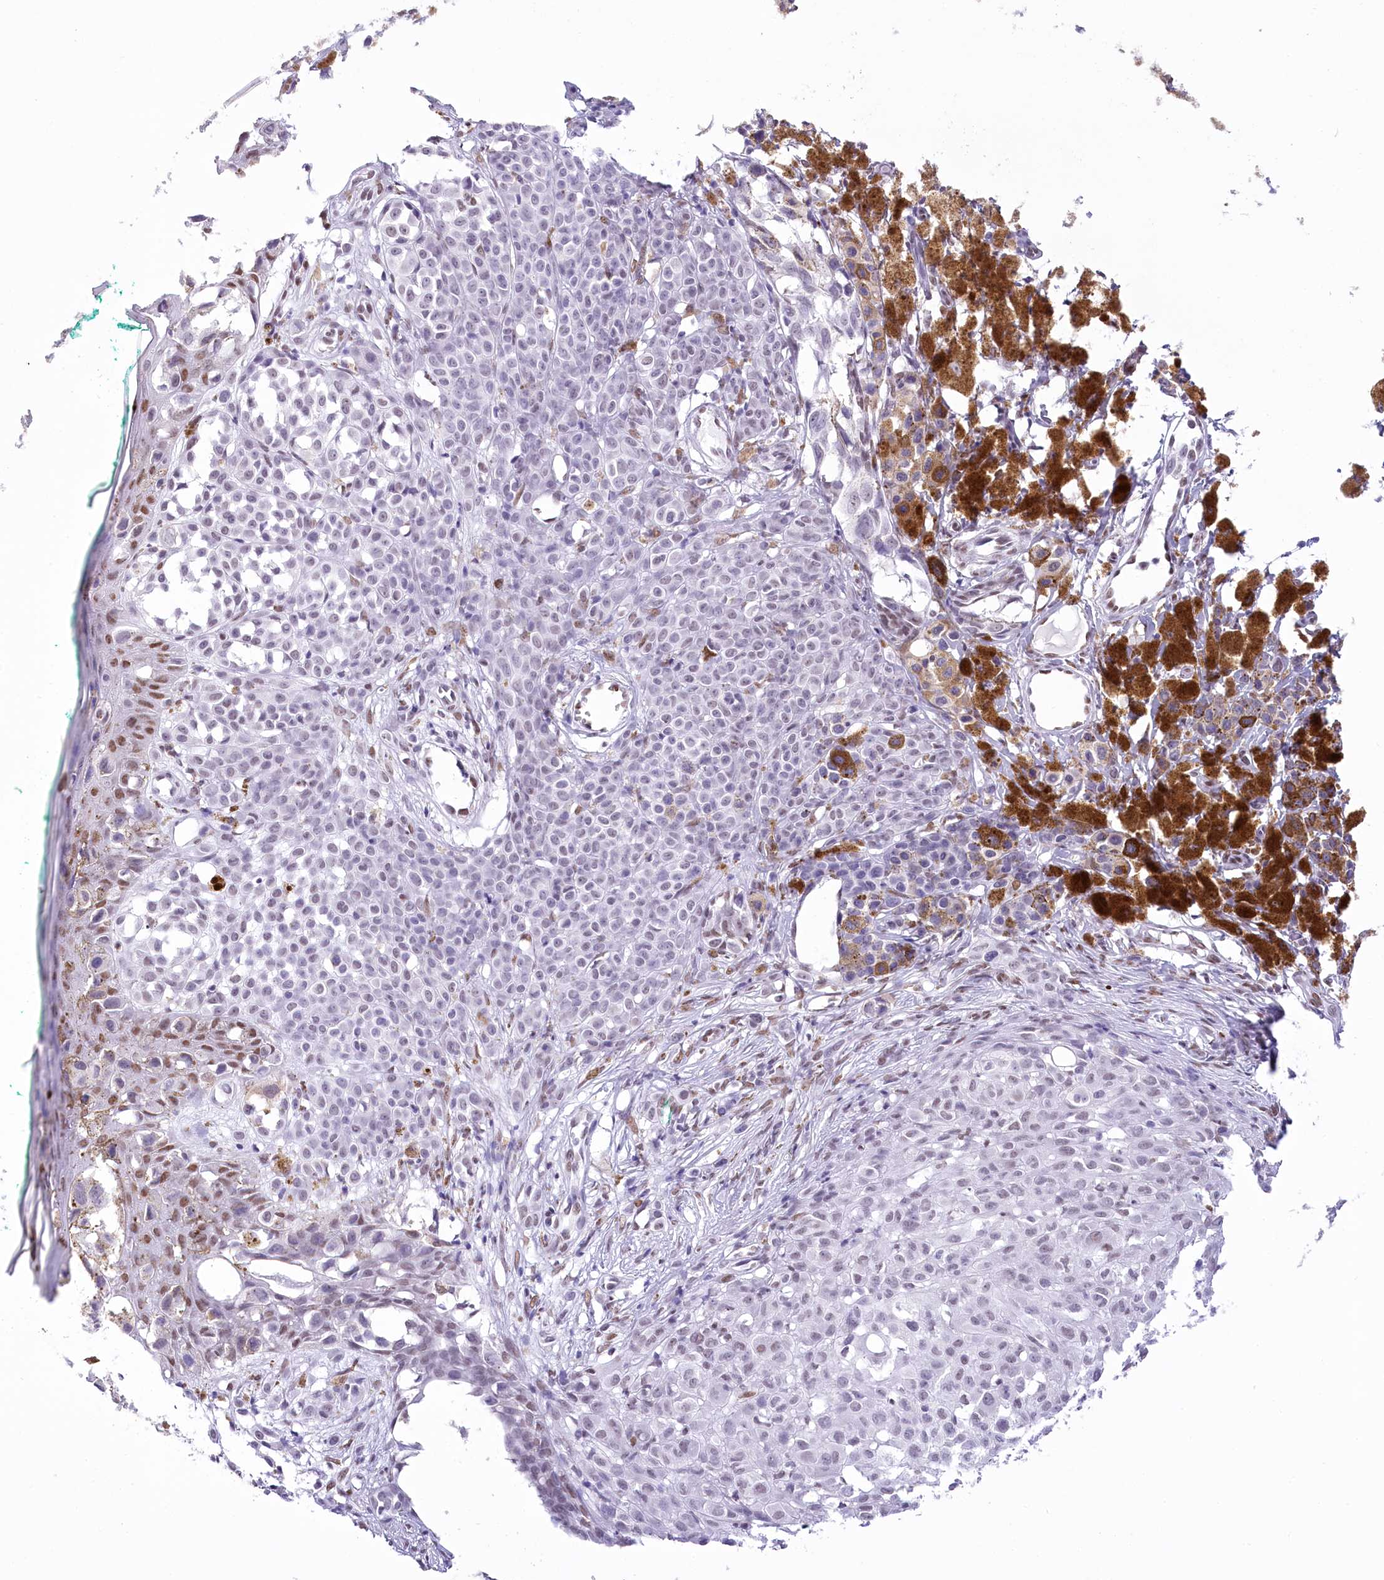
{"staining": {"intensity": "negative", "quantity": "none", "location": "none"}, "tissue": "melanoma", "cell_type": "Tumor cells", "image_type": "cancer", "snomed": [{"axis": "morphology", "description": "Malignant melanoma, NOS"}, {"axis": "topography", "description": "Skin of leg"}], "caption": "A micrograph of human melanoma is negative for staining in tumor cells. The staining is performed using DAB (3,3'-diaminobenzidine) brown chromogen with nuclei counter-stained in using hematoxylin.", "gene": "HNRNPA0", "patient": {"sex": "female", "age": 72}}